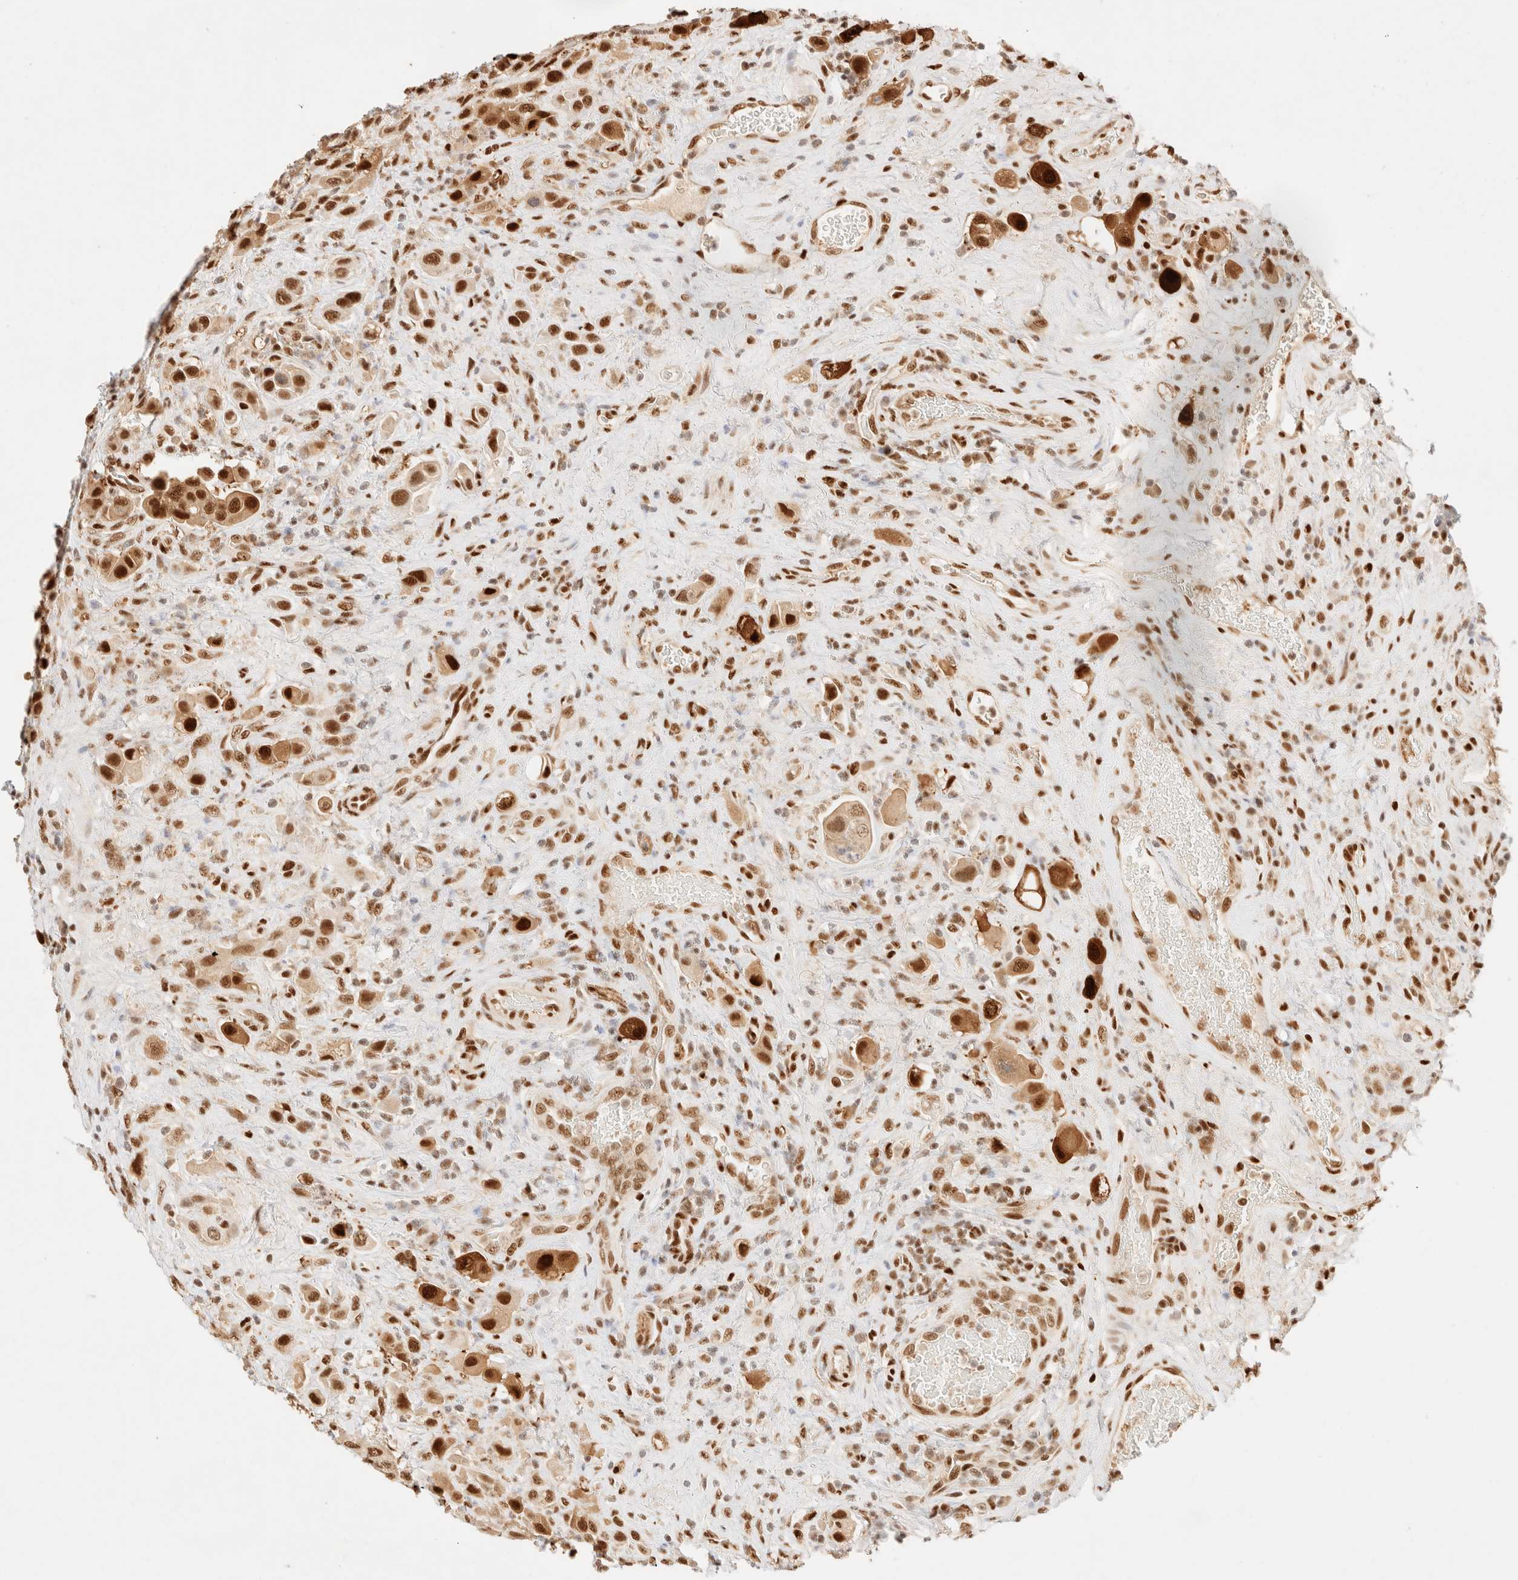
{"staining": {"intensity": "strong", "quantity": ">75%", "location": "nuclear"}, "tissue": "urothelial cancer", "cell_type": "Tumor cells", "image_type": "cancer", "snomed": [{"axis": "morphology", "description": "Urothelial carcinoma, High grade"}, {"axis": "topography", "description": "Urinary bladder"}], "caption": "Urothelial carcinoma (high-grade) stained with a protein marker shows strong staining in tumor cells.", "gene": "ZNF768", "patient": {"sex": "male", "age": 50}}